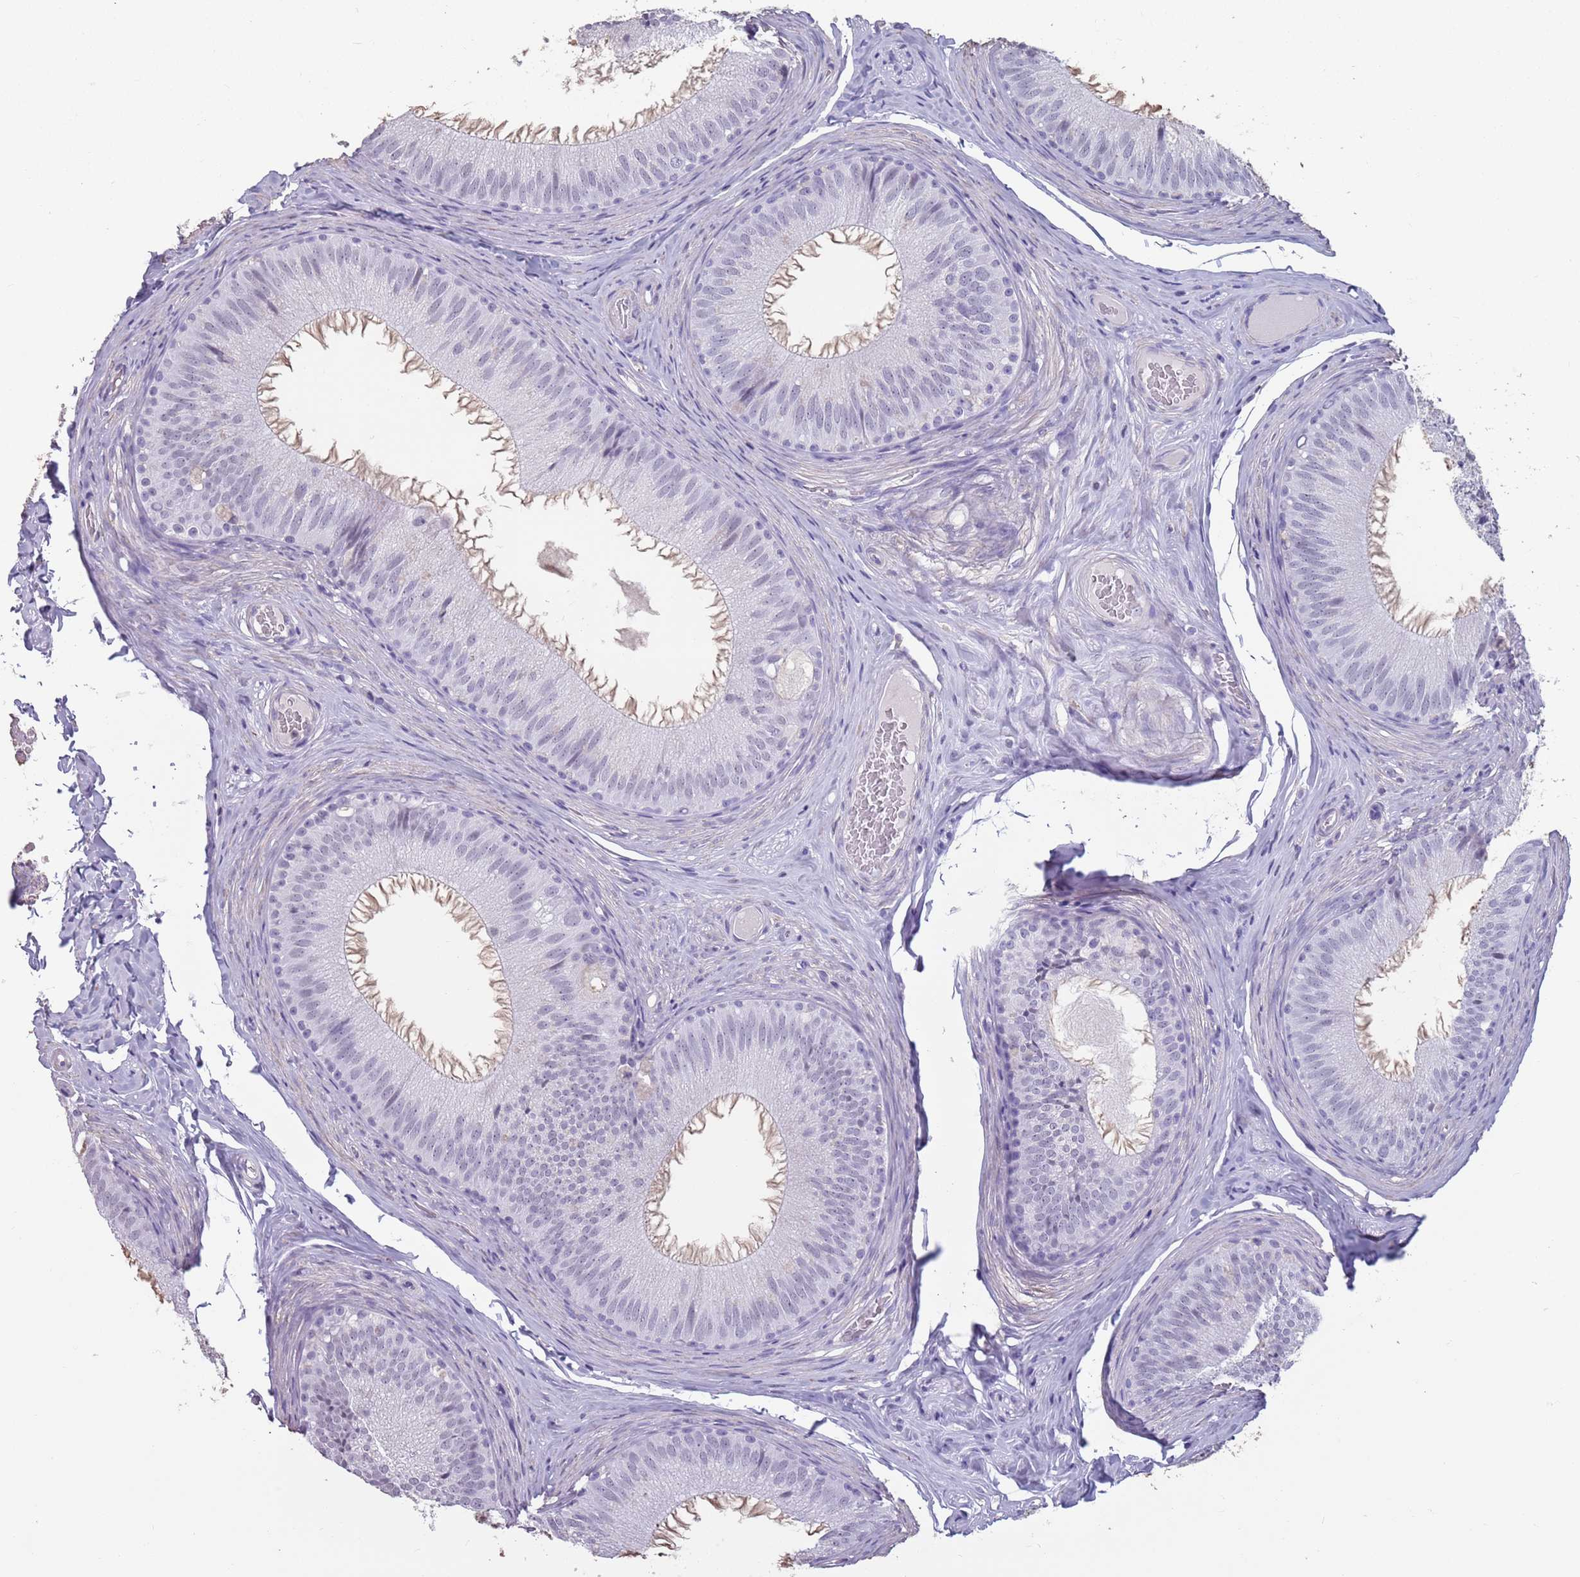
{"staining": {"intensity": "weak", "quantity": ">75%", "location": "cytoplasmic/membranous"}, "tissue": "epididymis", "cell_type": "Glandular cells", "image_type": "normal", "snomed": [{"axis": "morphology", "description": "Normal tissue, NOS"}, {"axis": "topography", "description": "Epididymis"}], "caption": "High-magnification brightfield microscopy of unremarkable epididymis stained with DAB (brown) and counterstained with hematoxylin (blue). glandular cells exhibit weak cytoplasmic/membranous staining is present in about>75% of cells.", "gene": "SUN5", "patient": {"sex": "male", "age": 34}}